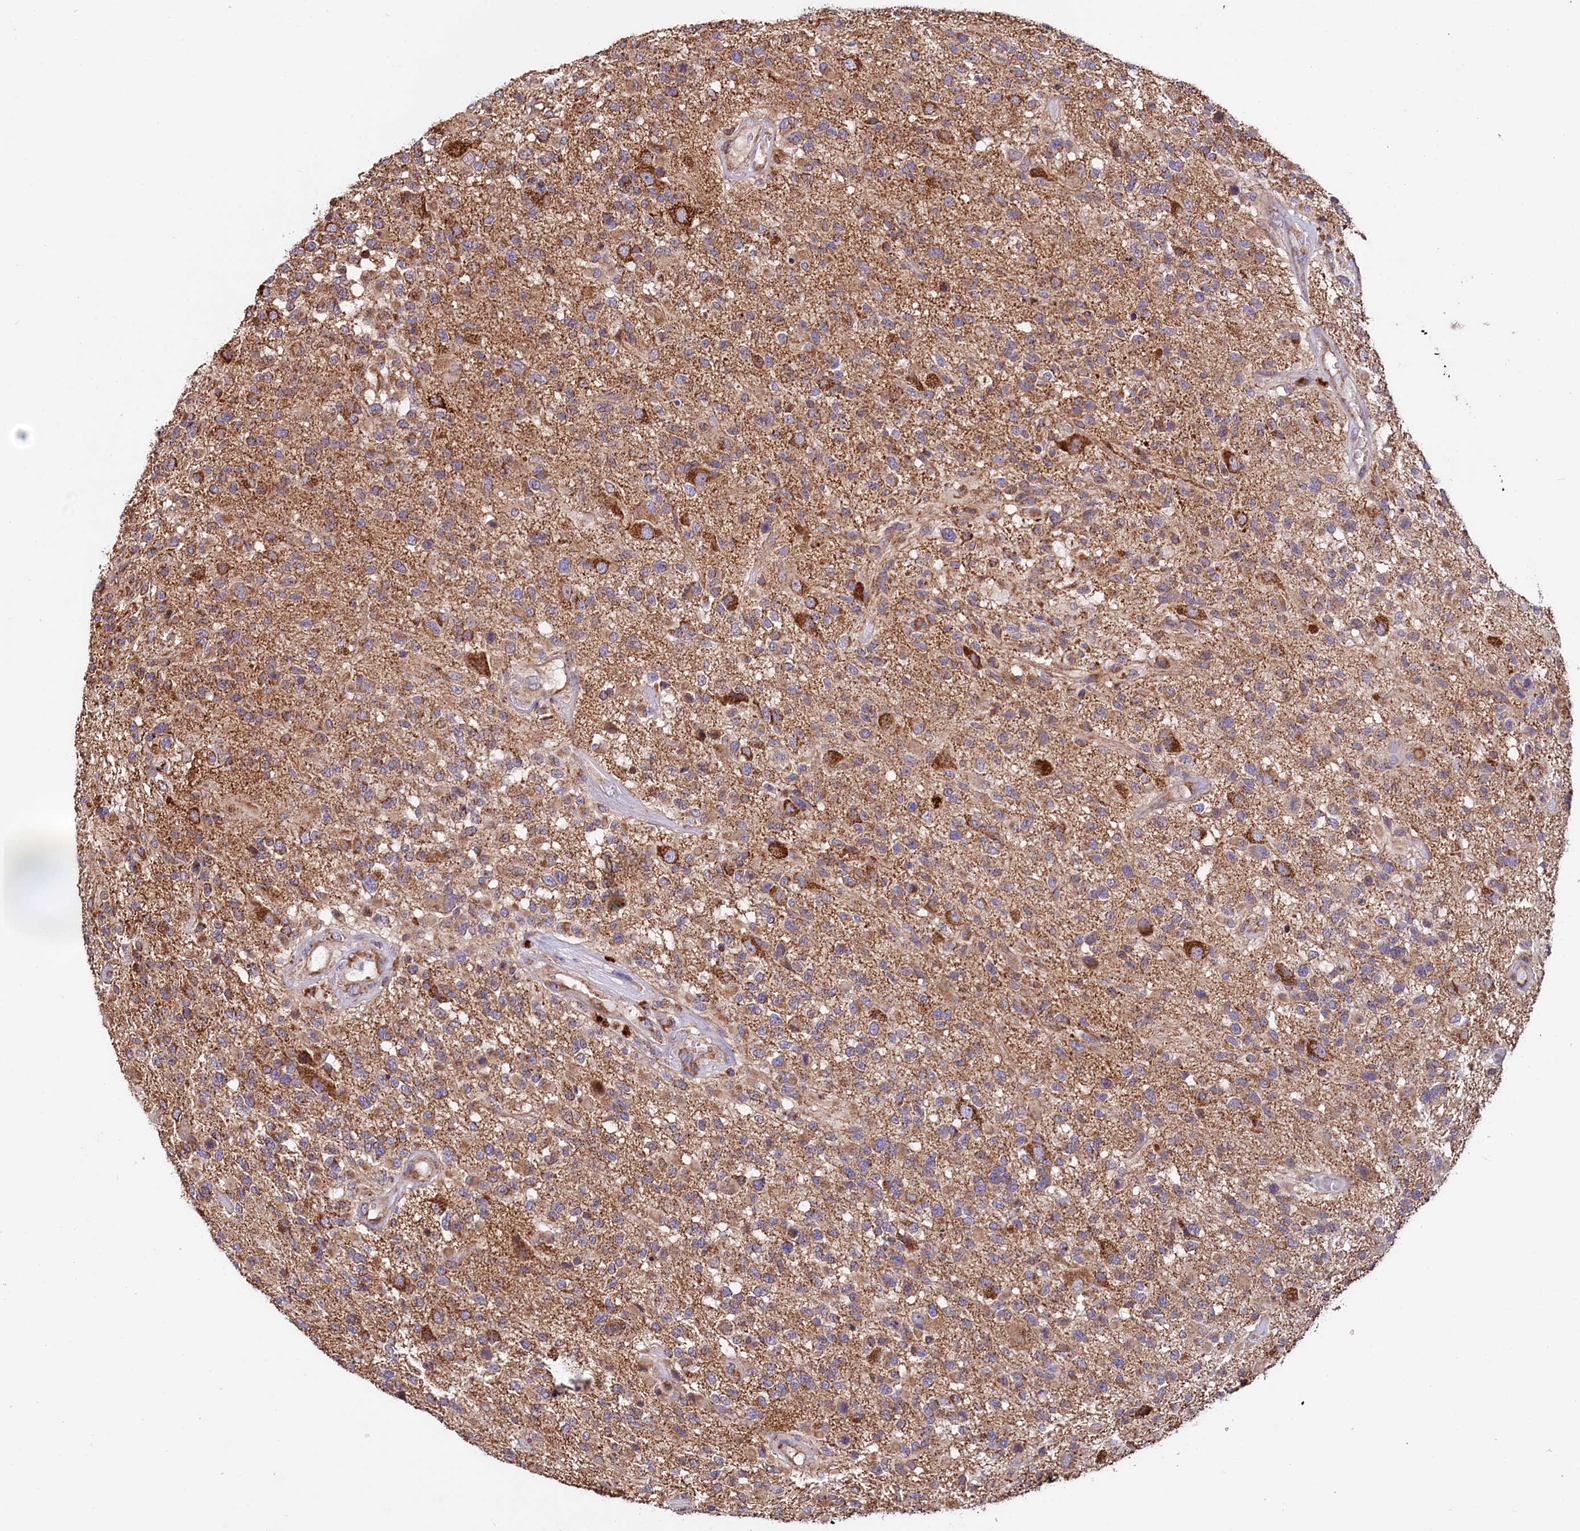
{"staining": {"intensity": "moderate", "quantity": ">75%", "location": "cytoplasmic/membranous"}, "tissue": "glioma", "cell_type": "Tumor cells", "image_type": "cancer", "snomed": [{"axis": "morphology", "description": "Glioma, malignant, High grade"}, {"axis": "morphology", "description": "Glioblastoma, NOS"}, {"axis": "topography", "description": "Brain"}], "caption": "Glioma tissue exhibits moderate cytoplasmic/membranous expression in about >75% of tumor cells (Brightfield microscopy of DAB IHC at high magnification).", "gene": "NUDT15", "patient": {"sex": "male", "age": 60}}